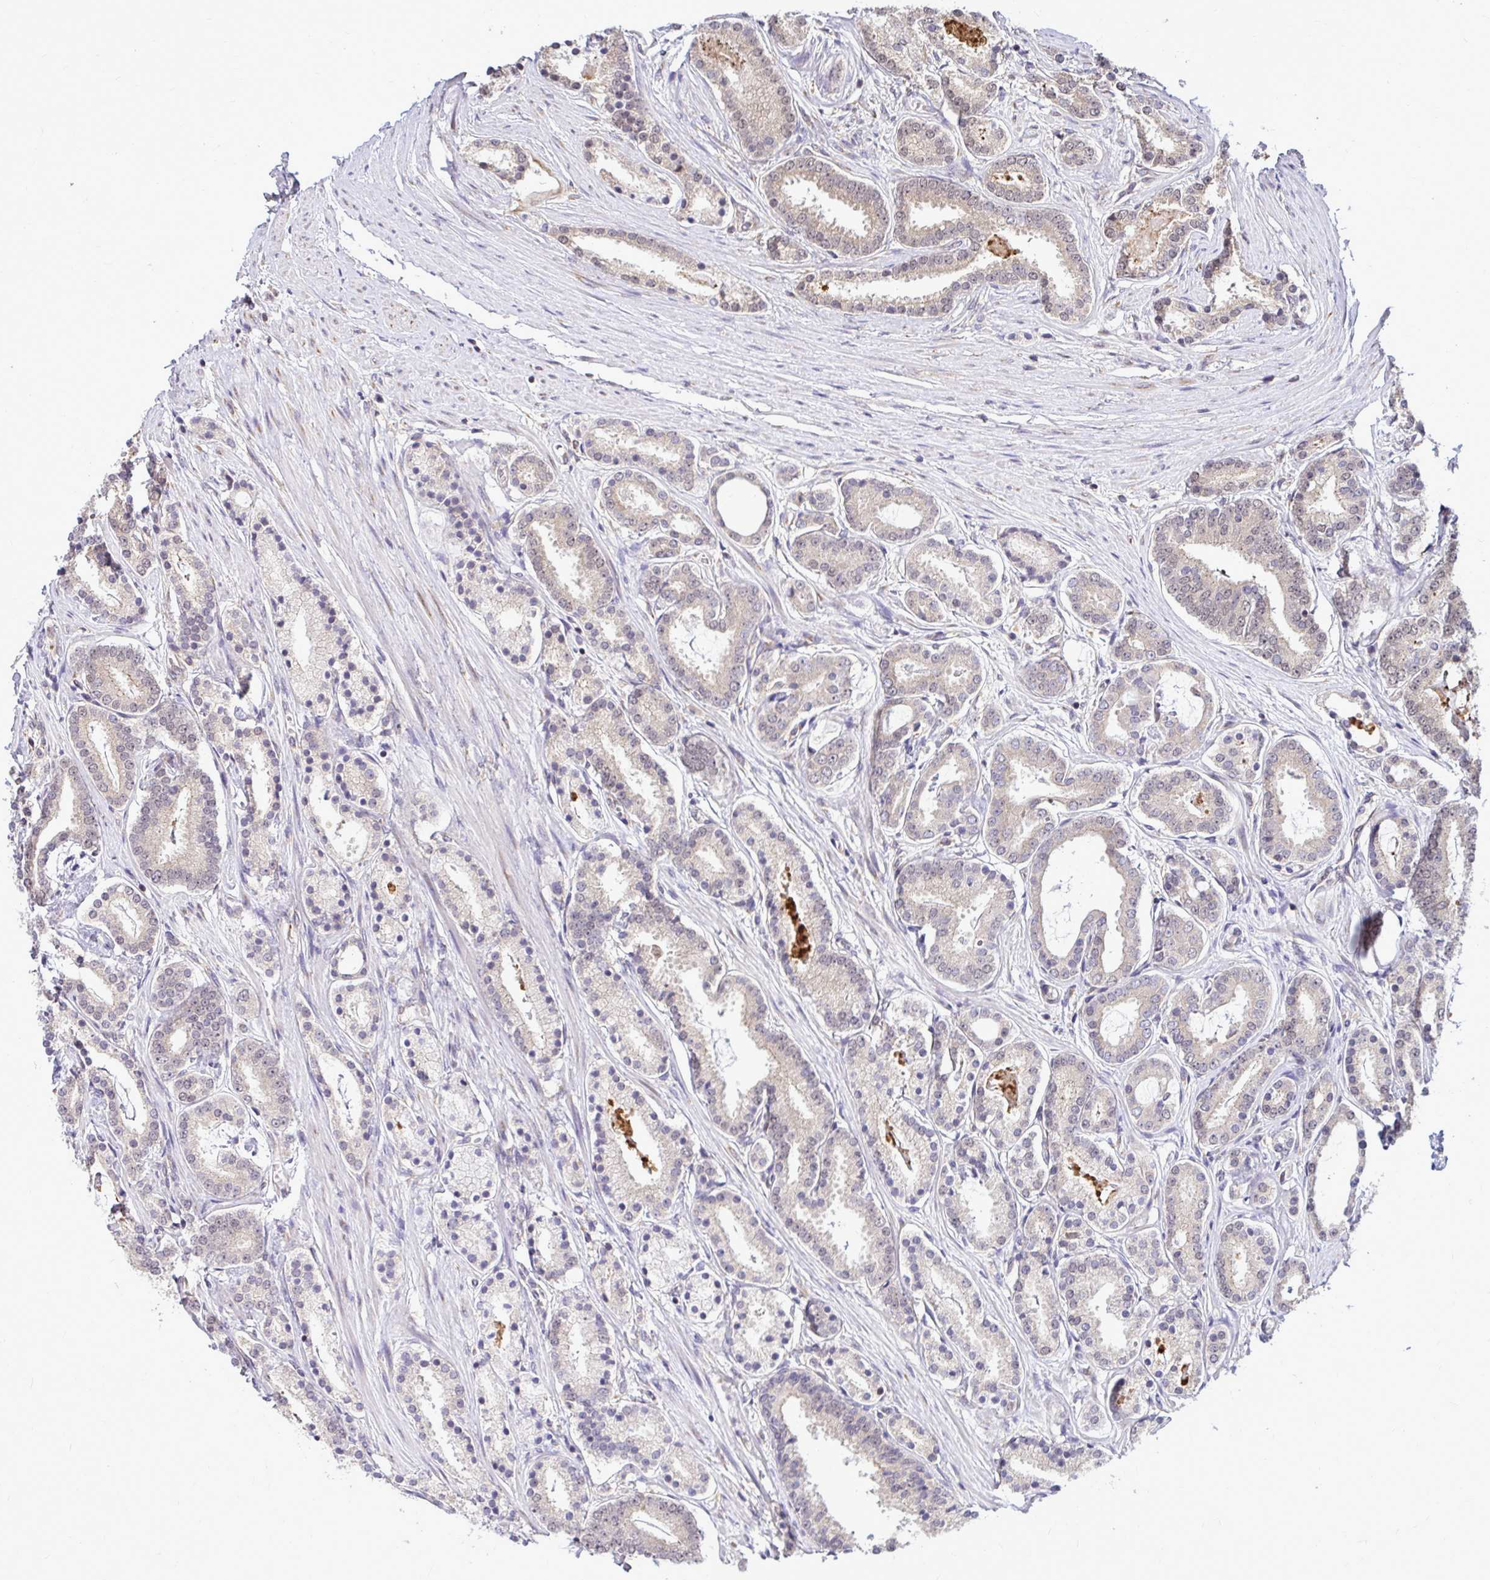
{"staining": {"intensity": "weak", "quantity": "<25%", "location": "cytoplasmic/membranous"}, "tissue": "prostate cancer", "cell_type": "Tumor cells", "image_type": "cancer", "snomed": [{"axis": "morphology", "description": "Adenocarcinoma, High grade"}, {"axis": "topography", "description": "Prostate"}], "caption": "The micrograph exhibits no significant expression in tumor cells of adenocarcinoma (high-grade) (prostate). (DAB (3,3'-diaminobenzidine) immunohistochemistry (IHC) visualized using brightfield microscopy, high magnification).", "gene": "FMR1", "patient": {"sex": "male", "age": 63}}